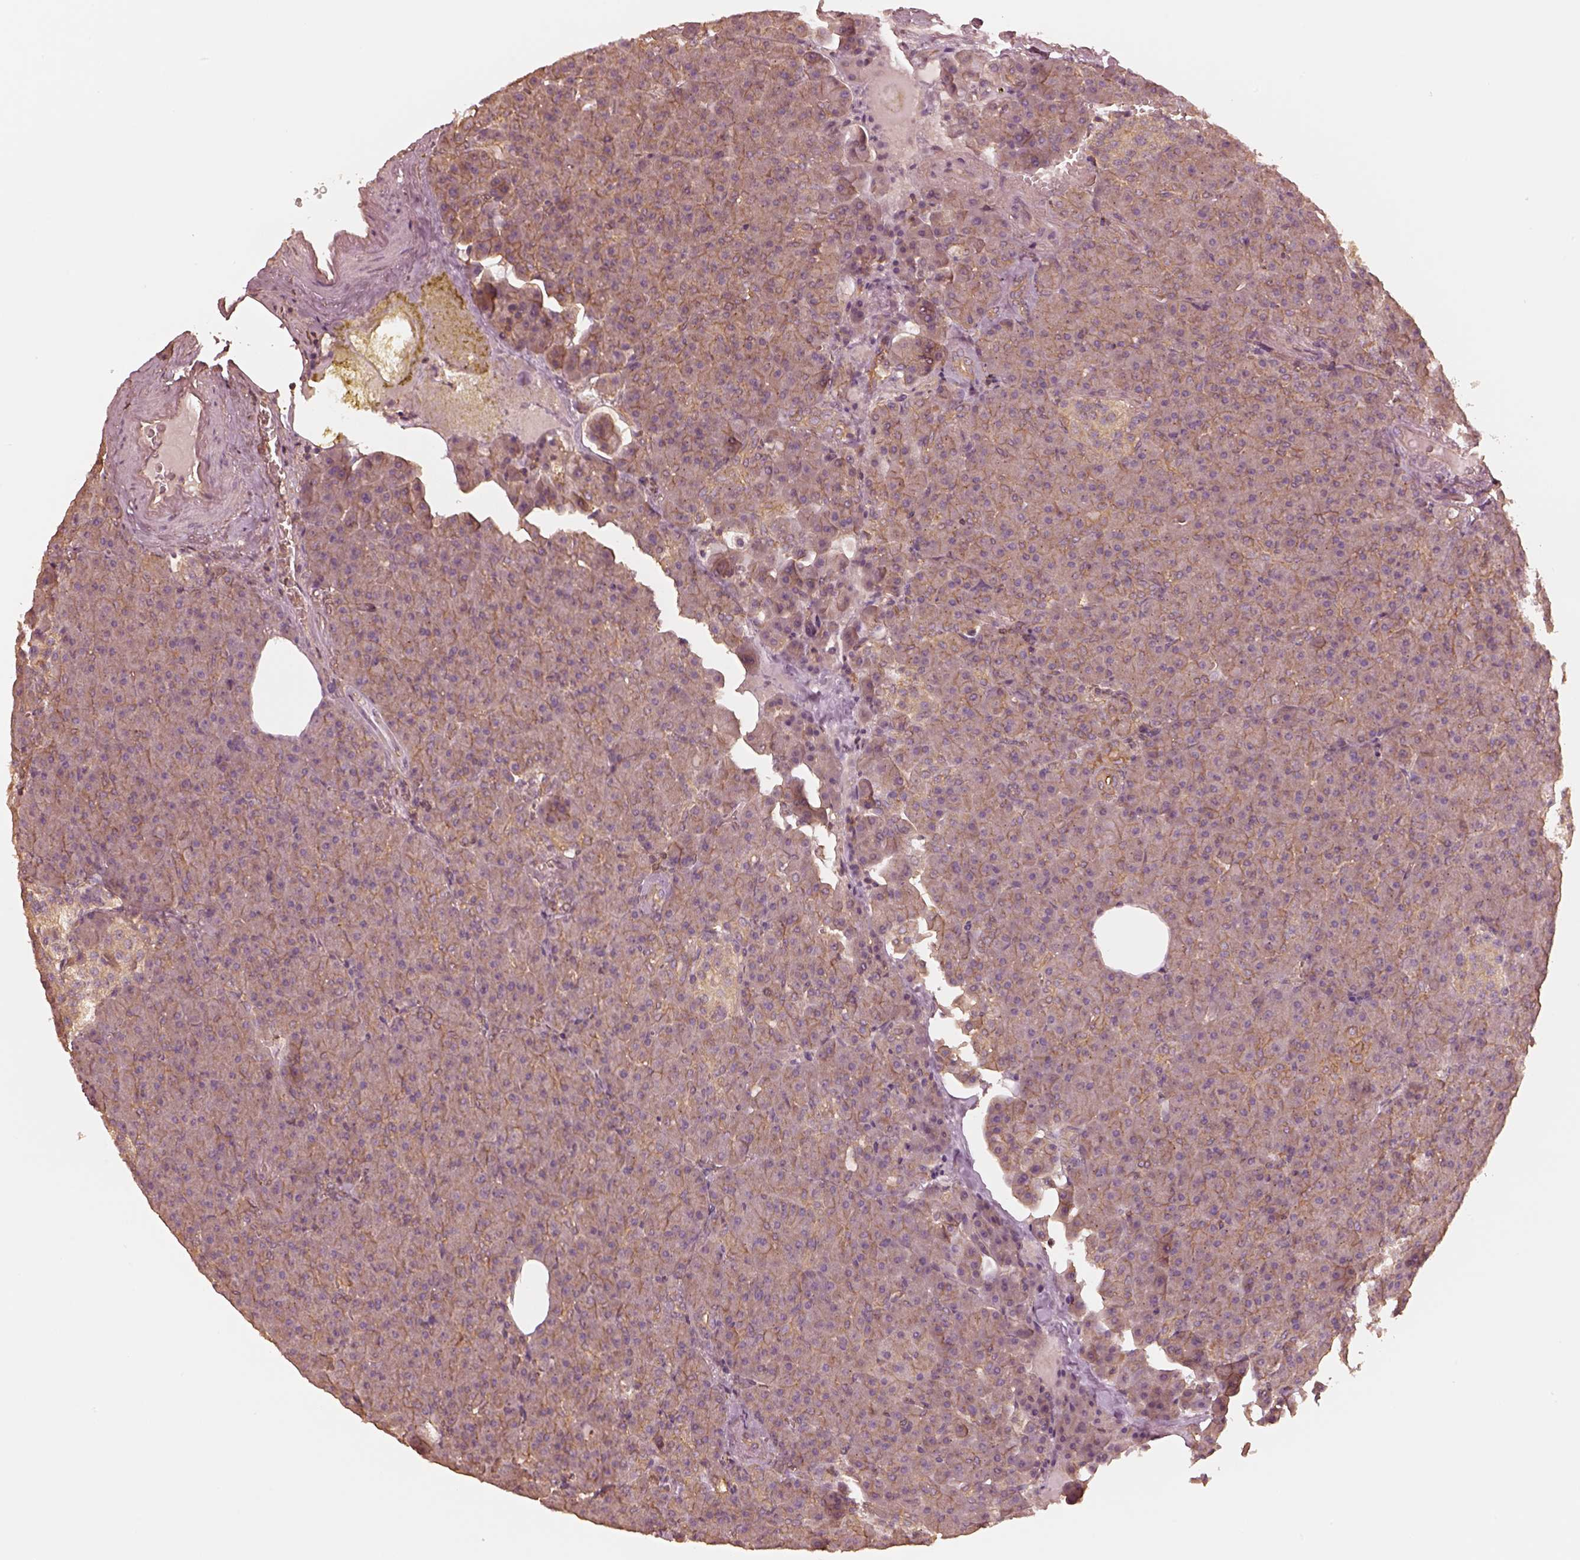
{"staining": {"intensity": "moderate", "quantity": ">75%", "location": "cytoplasmic/membranous"}, "tissue": "pancreas", "cell_type": "Exocrine glandular cells", "image_type": "normal", "snomed": [{"axis": "morphology", "description": "Normal tissue, NOS"}, {"axis": "topography", "description": "Pancreas"}], "caption": "Immunohistochemical staining of unremarkable pancreas exhibits moderate cytoplasmic/membranous protein positivity in approximately >75% of exocrine glandular cells. (DAB IHC with brightfield microscopy, high magnification).", "gene": "WDR7", "patient": {"sex": "female", "age": 74}}